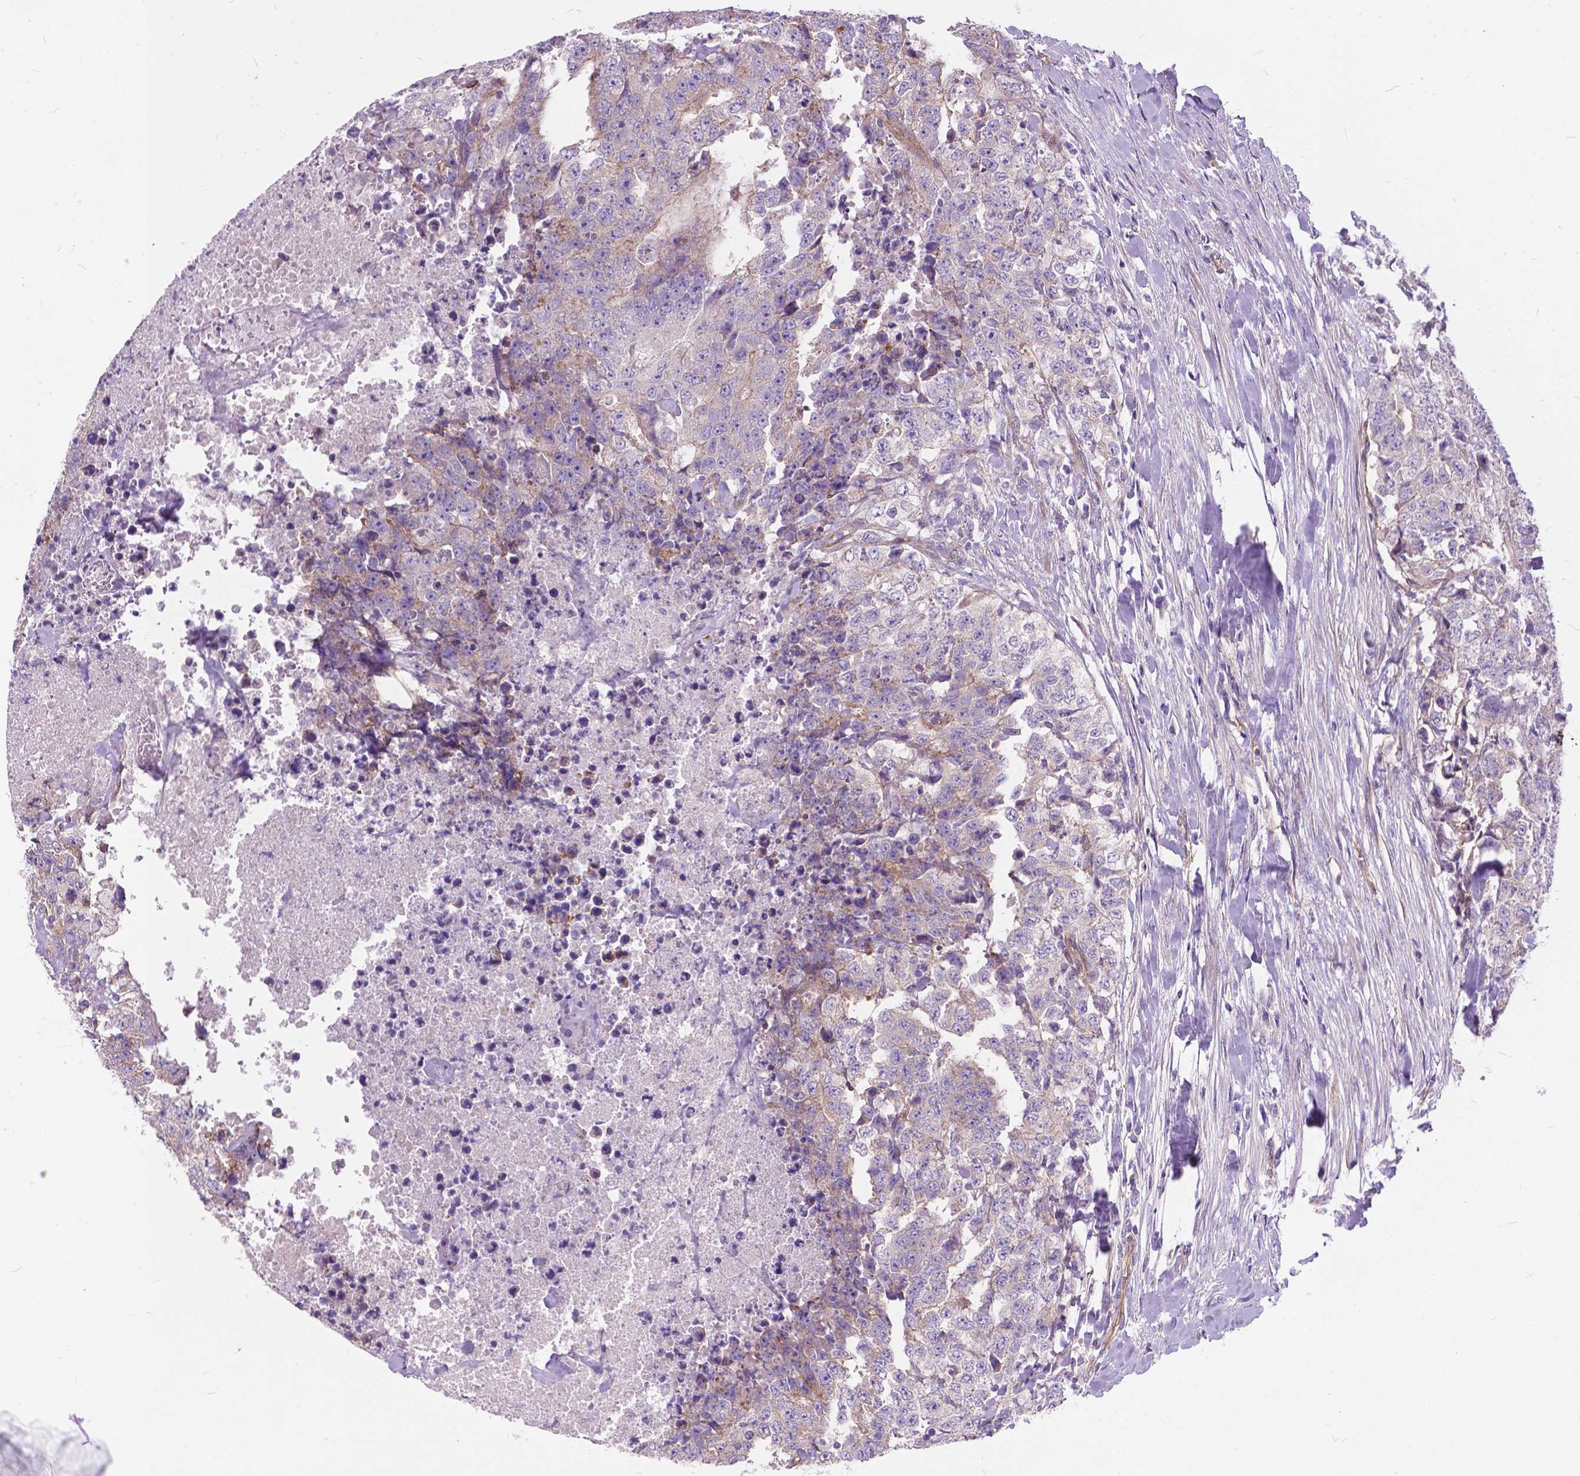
{"staining": {"intensity": "weak", "quantity": "<25%", "location": "cytoplasmic/membranous"}, "tissue": "testis cancer", "cell_type": "Tumor cells", "image_type": "cancer", "snomed": [{"axis": "morphology", "description": "Carcinoma, Embryonal, NOS"}, {"axis": "topography", "description": "Testis"}], "caption": "A micrograph of human testis cancer is negative for staining in tumor cells. (Stains: DAB (3,3'-diaminobenzidine) immunohistochemistry with hematoxylin counter stain, Microscopy: brightfield microscopy at high magnification).", "gene": "FLT4", "patient": {"sex": "male", "age": 24}}